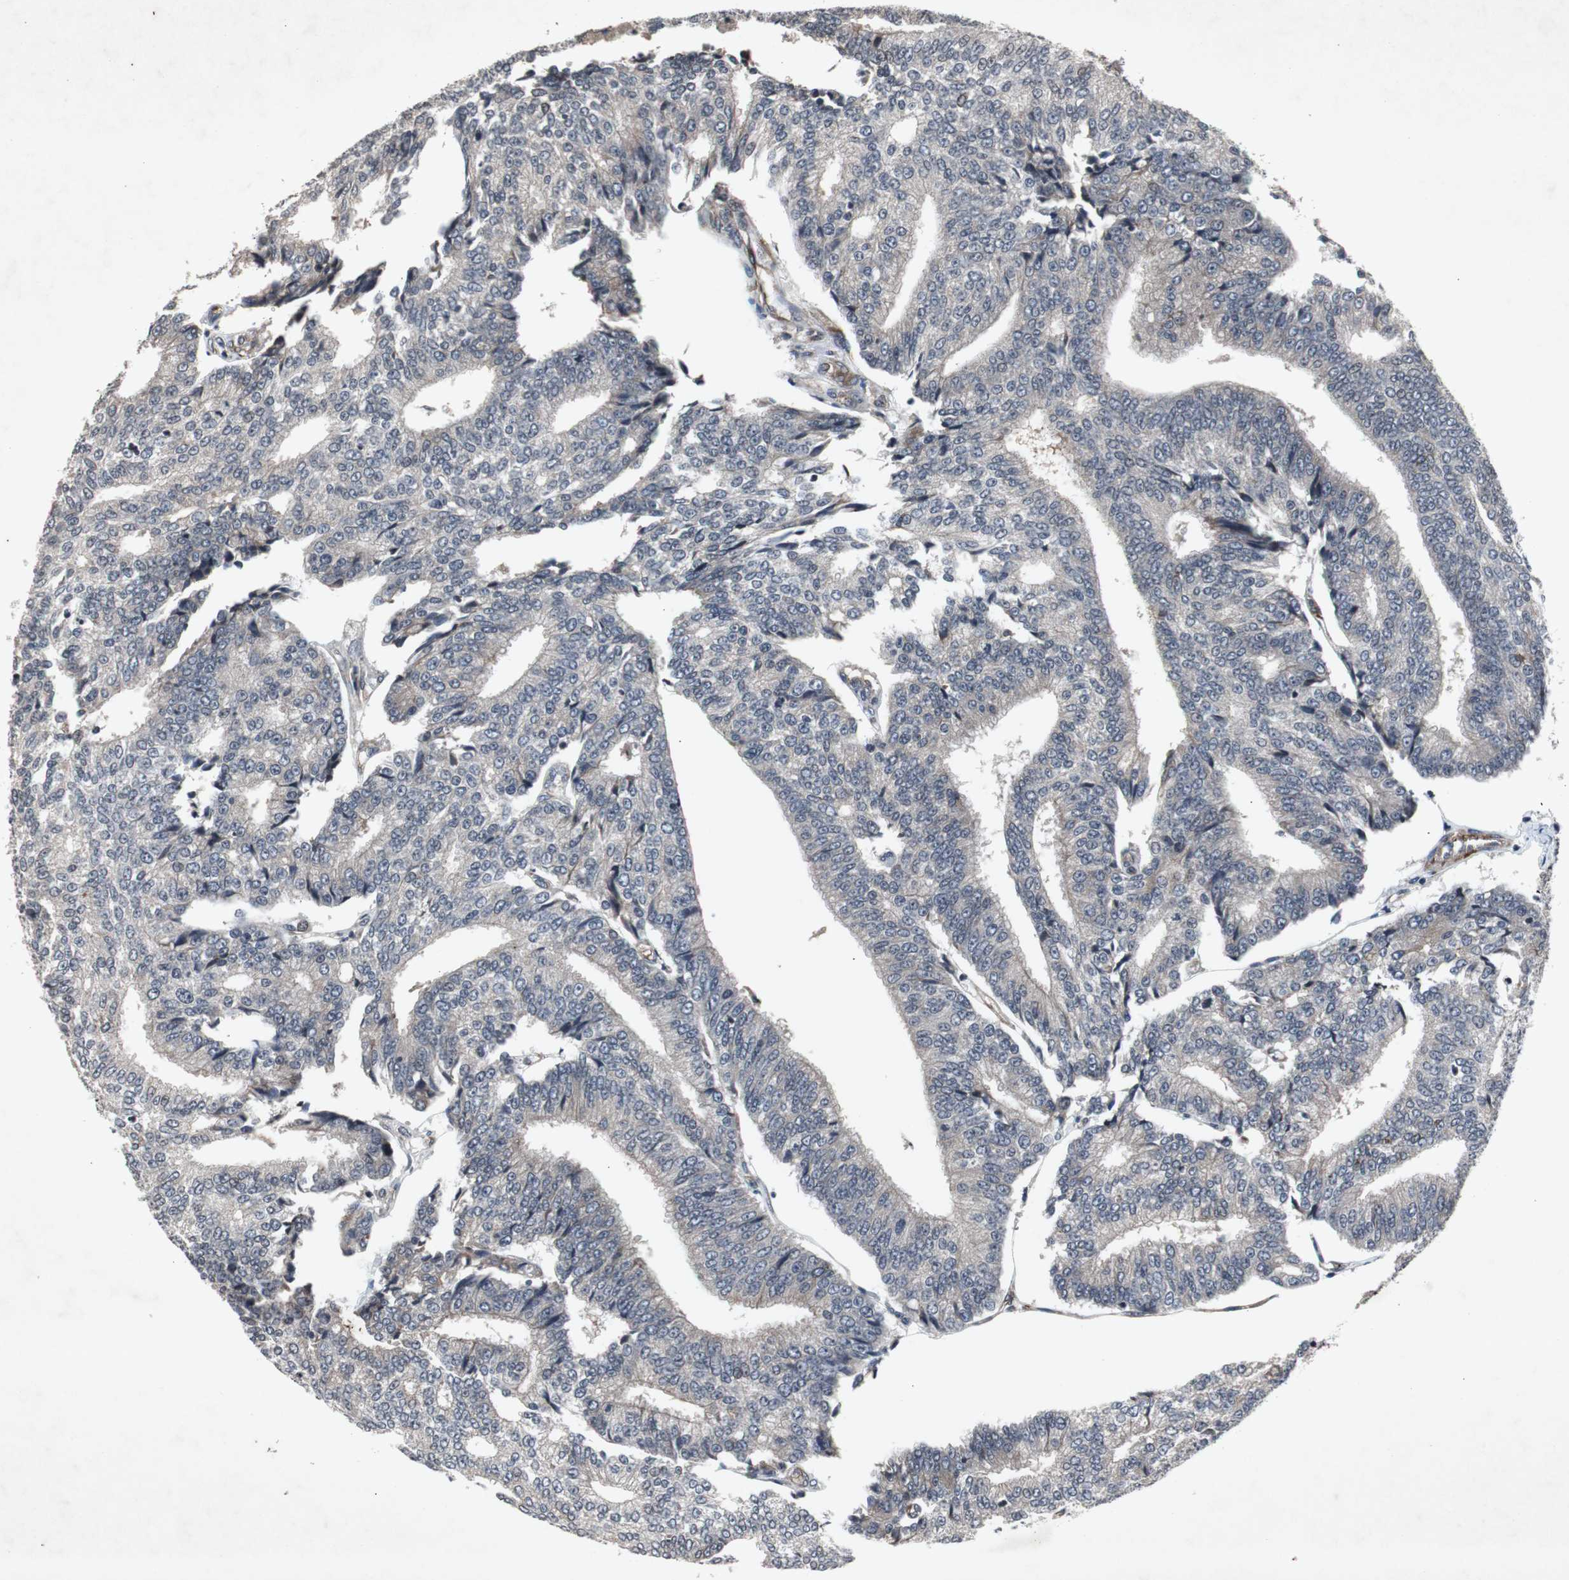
{"staining": {"intensity": "negative", "quantity": "none", "location": "none"}, "tissue": "prostate cancer", "cell_type": "Tumor cells", "image_type": "cancer", "snomed": [{"axis": "morphology", "description": "Adenocarcinoma, High grade"}, {"axis": "topography", "description": "Prostate"}], "caption": "Immunohistochemical staining of prostate cancer (adenocarcinoma (high-grade)) demonstrates no significant expression in tumor cells. (Stains: DAB IHC with hematoxylin counter stain, Microscopy: brightfield microscopy at high magnification).", "gene": "CRADD", "patient": {"sex": "male", "age": 55}}